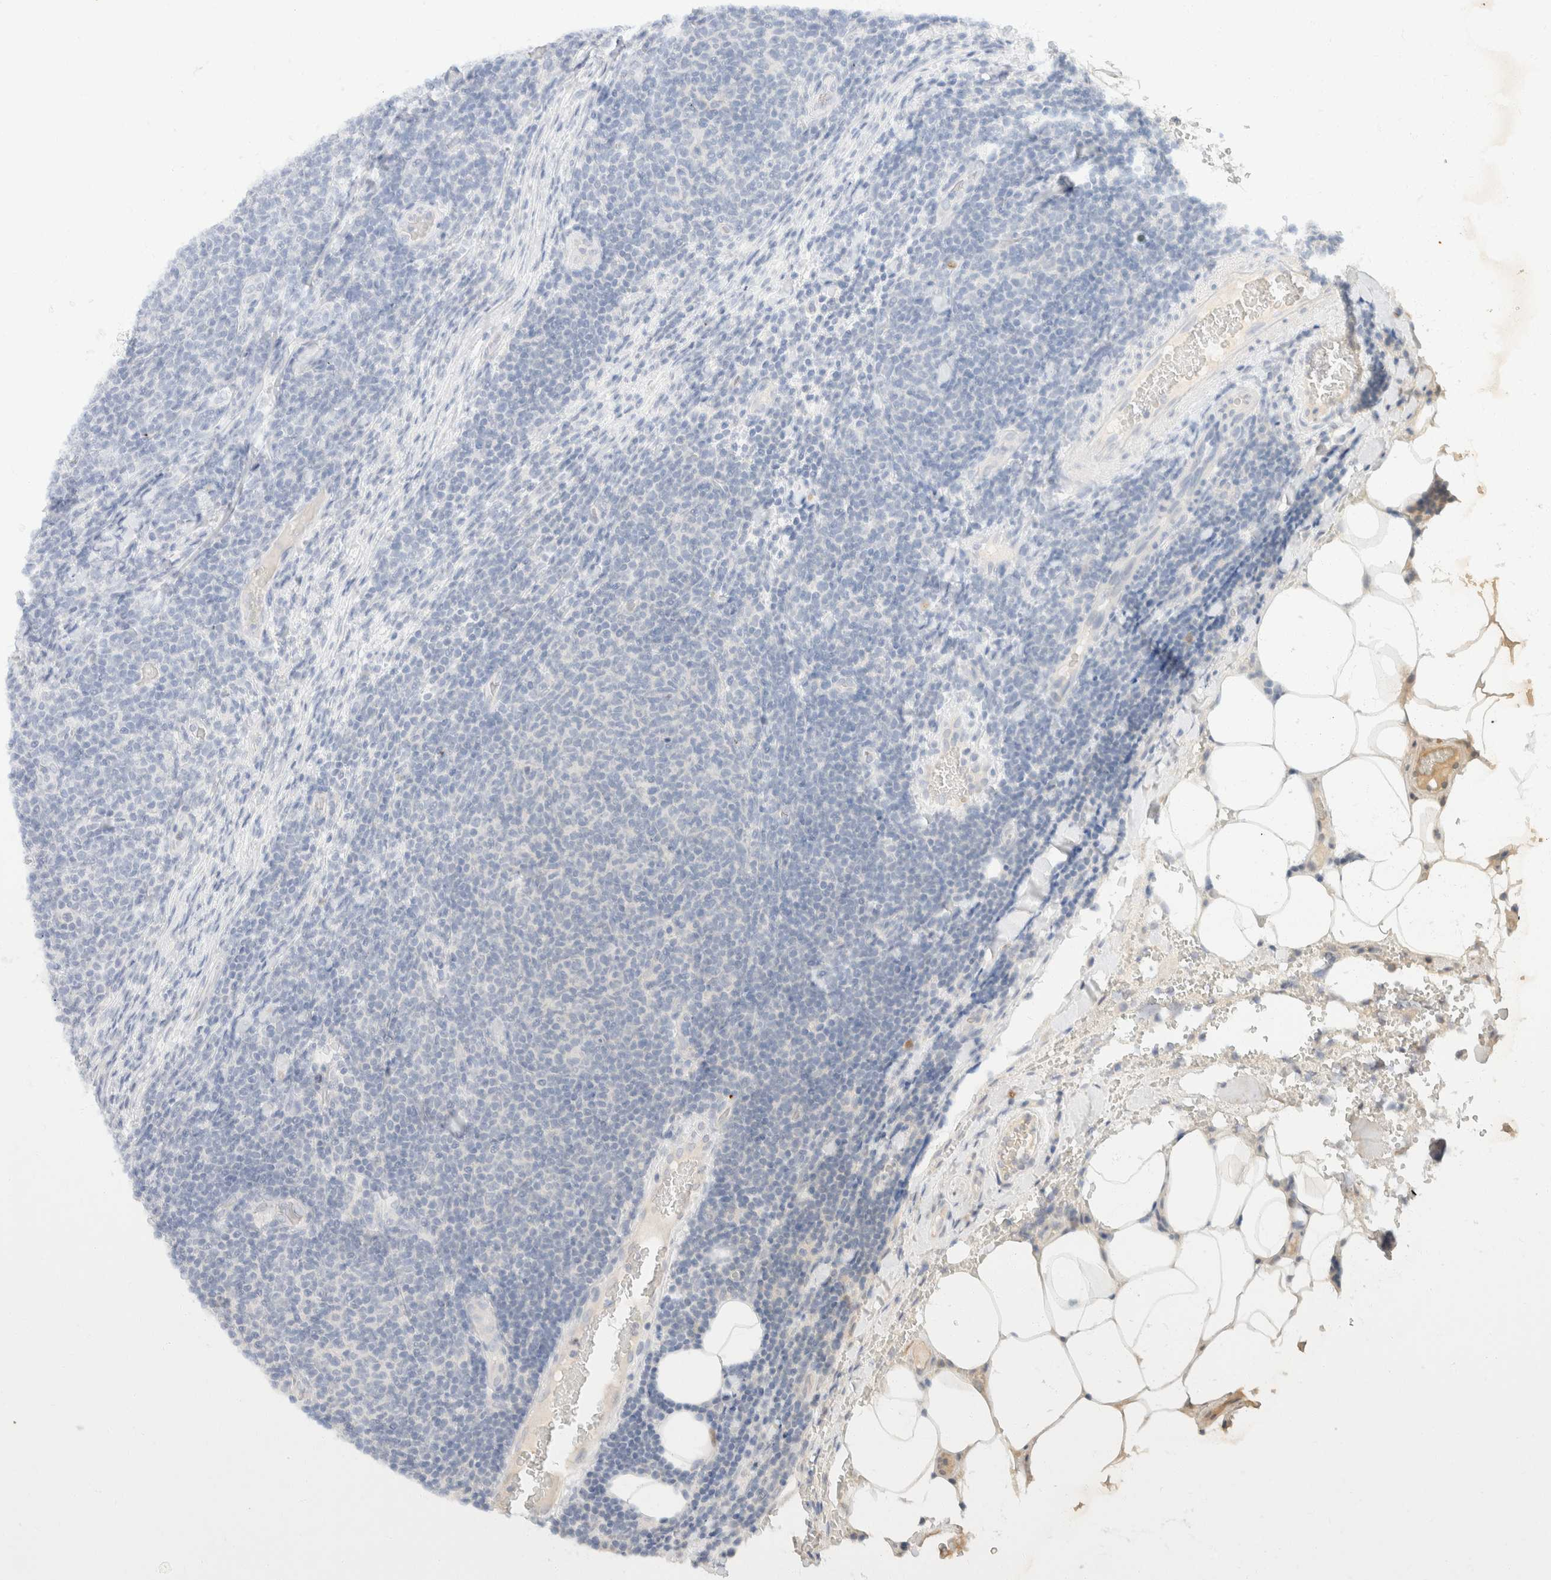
{"staining": {"intensity": "negative", "quantity": "none", "location": "none"}, "tissue": "lymphoma", "cell_type": "Tumor cells", "image_type": "cancer", "snomed": [{"axis": "morphology", "description": "Malignant lymphoma, non-Hodgkin's type, Low grade"}, {"axis": "topography", "description": "Lymph node"}], "caption": "Human lymphoma stained for a protein using immunohistochemistry reveals no staining in tumor cells.", "gene": "KRT20", "patient": {"sex": "male", "age": 66}}